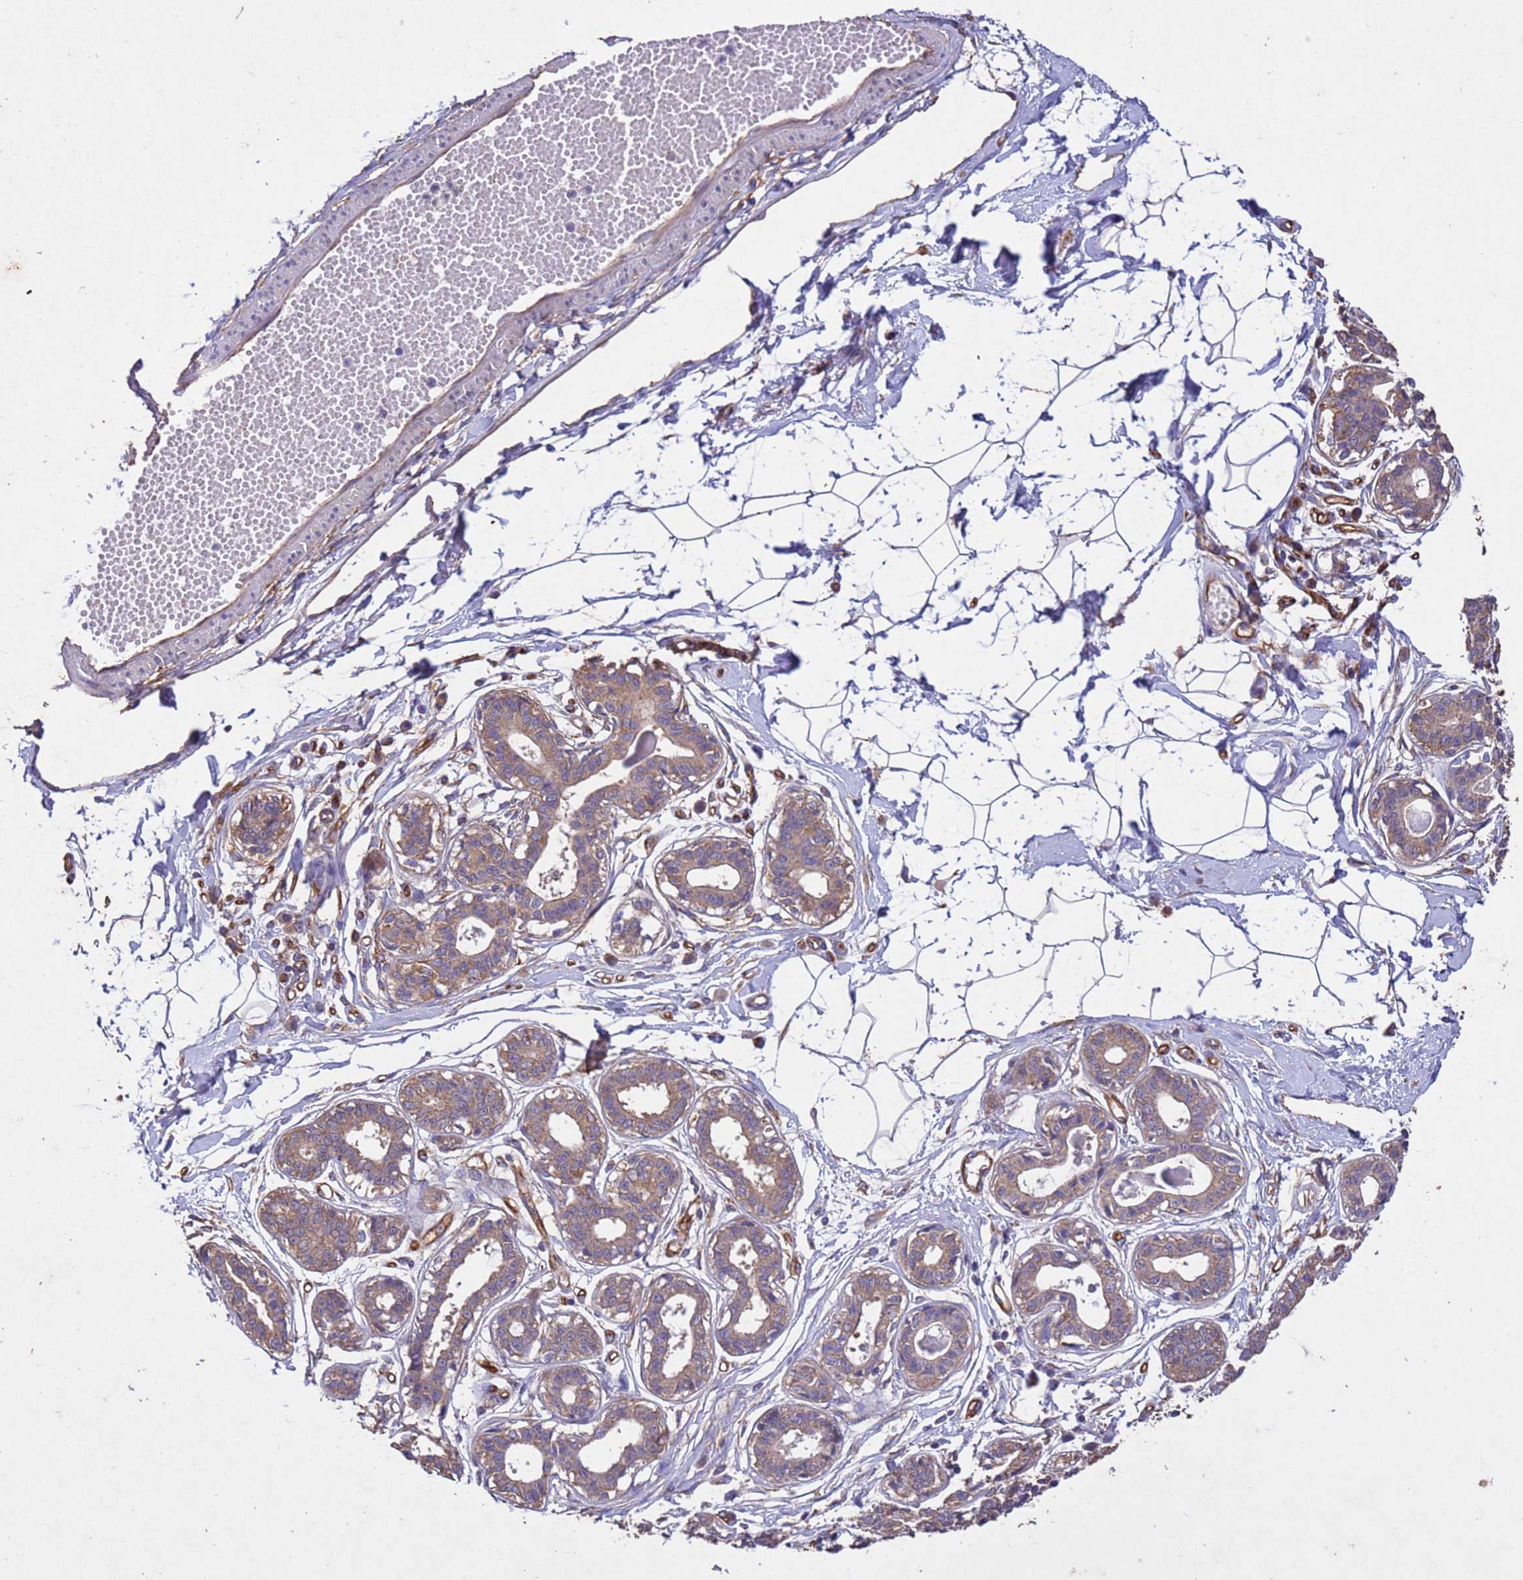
{"staining": {"intensity": "negative", "quantity": "none", "location": "none"}, "tissue": "breast", "cell_type": "Adipocytes", "image_type": "normal", "snomed": [{"axis": "morphology", "description": "Normal tissue, NOS"}, {"axis": "topography", "description": "Breast"}], "caption": "IHC image of unremarkable breast: breast stained with DAB (3,3'-diaminobenzidine) exhibits no significant protein positivity in adipocytes.", "gene": "MTX3", "patient": {"sex": "female", "age": 45}}